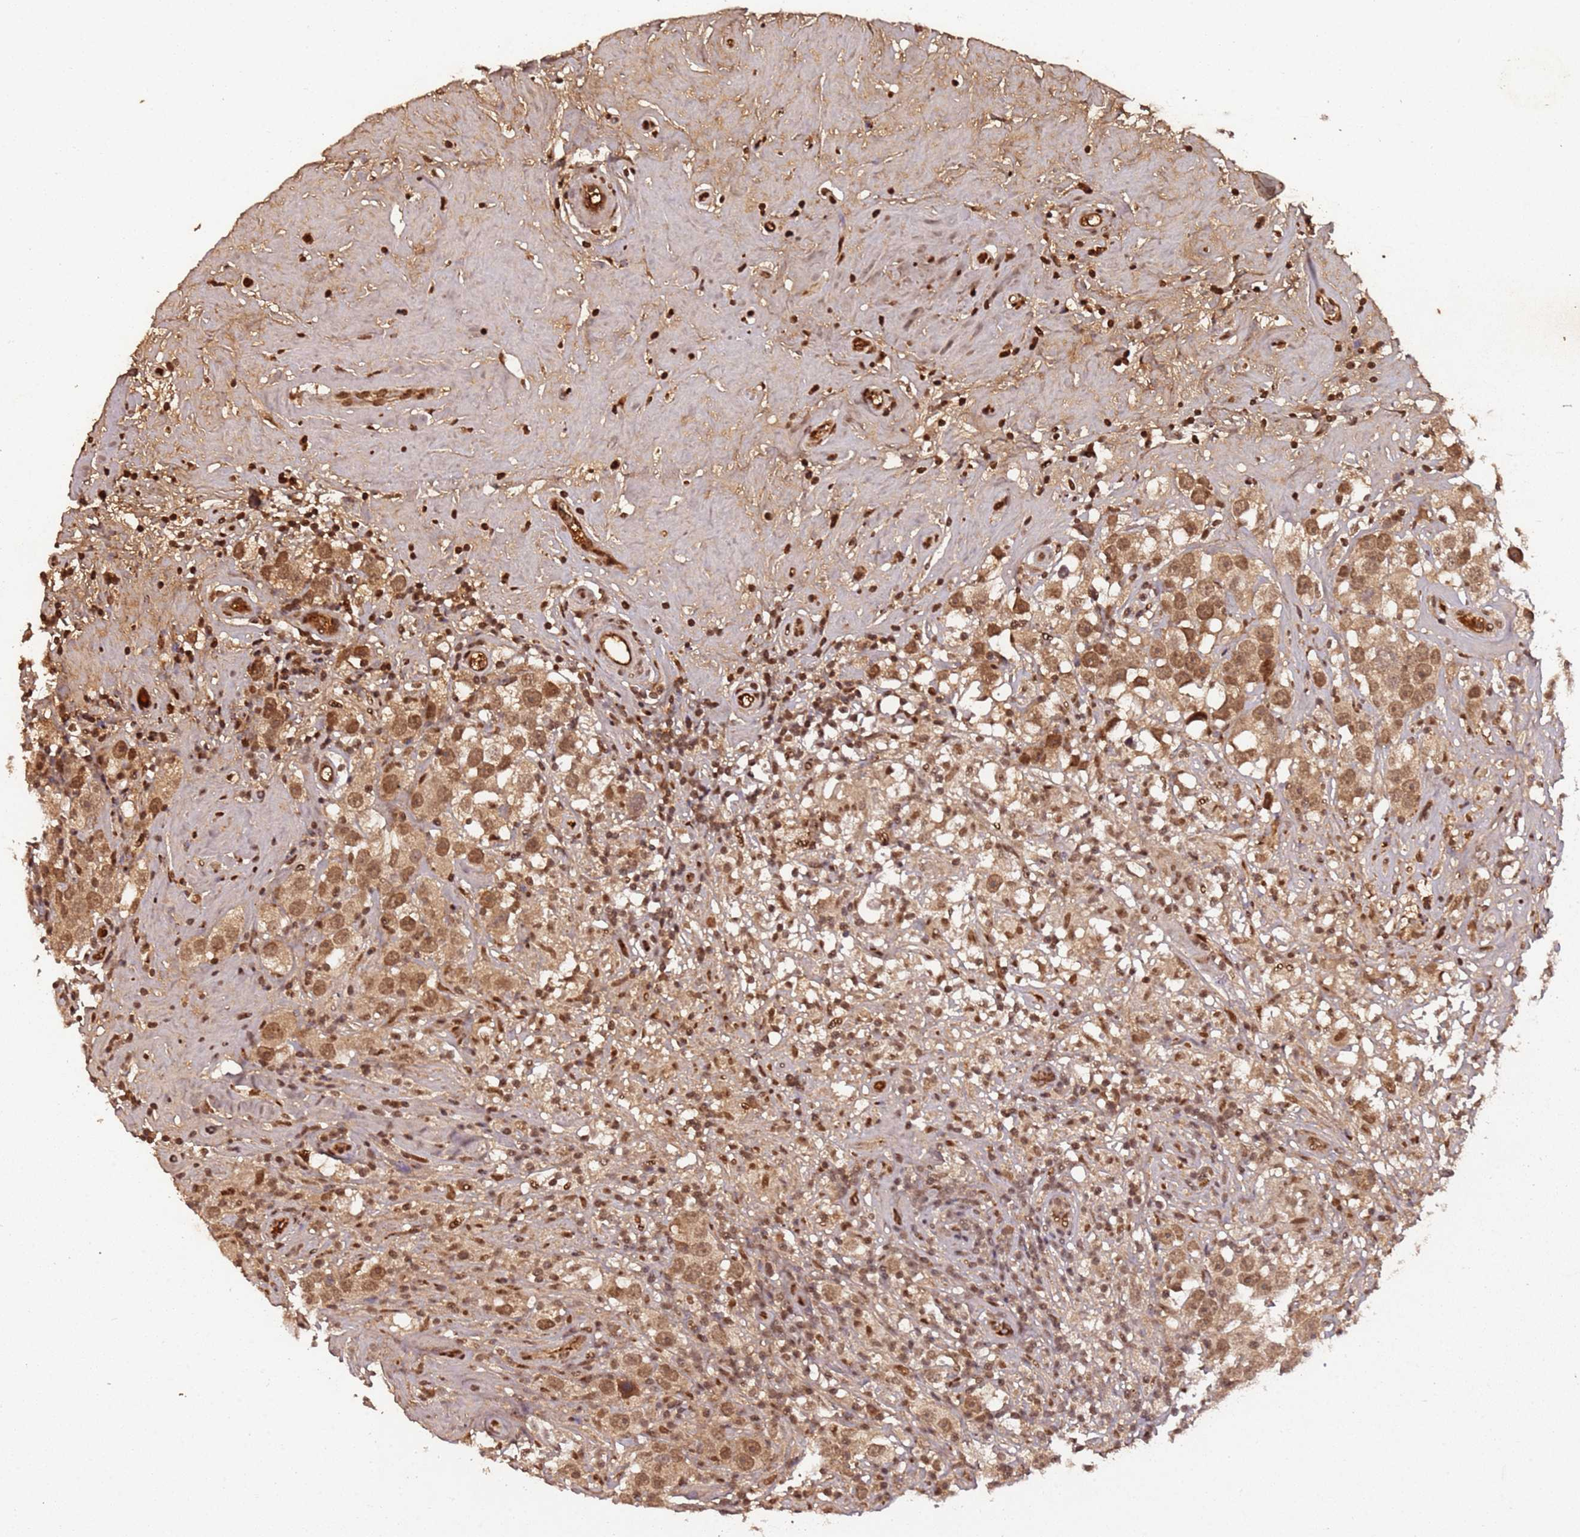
{"staining": {"intensity": "moderate", "quantity": ">75%", "location": "nuclear"}, "tissue": "testis cancer", "cell_type": "Tumor cells", "image_type": "cancer", "snomed": [{"axis": "morphology", "description": "Seminoma, NOS"}, {"axis": "topography", "description": "Testis"}], "caption": "The histopathology image demonstrates a brown stain indicating the presence of a protein in the nuclear of tumor cells in seminoma (testis).", "gene": "COL1A2", "patient": {"sex": "male", "age": 49}}